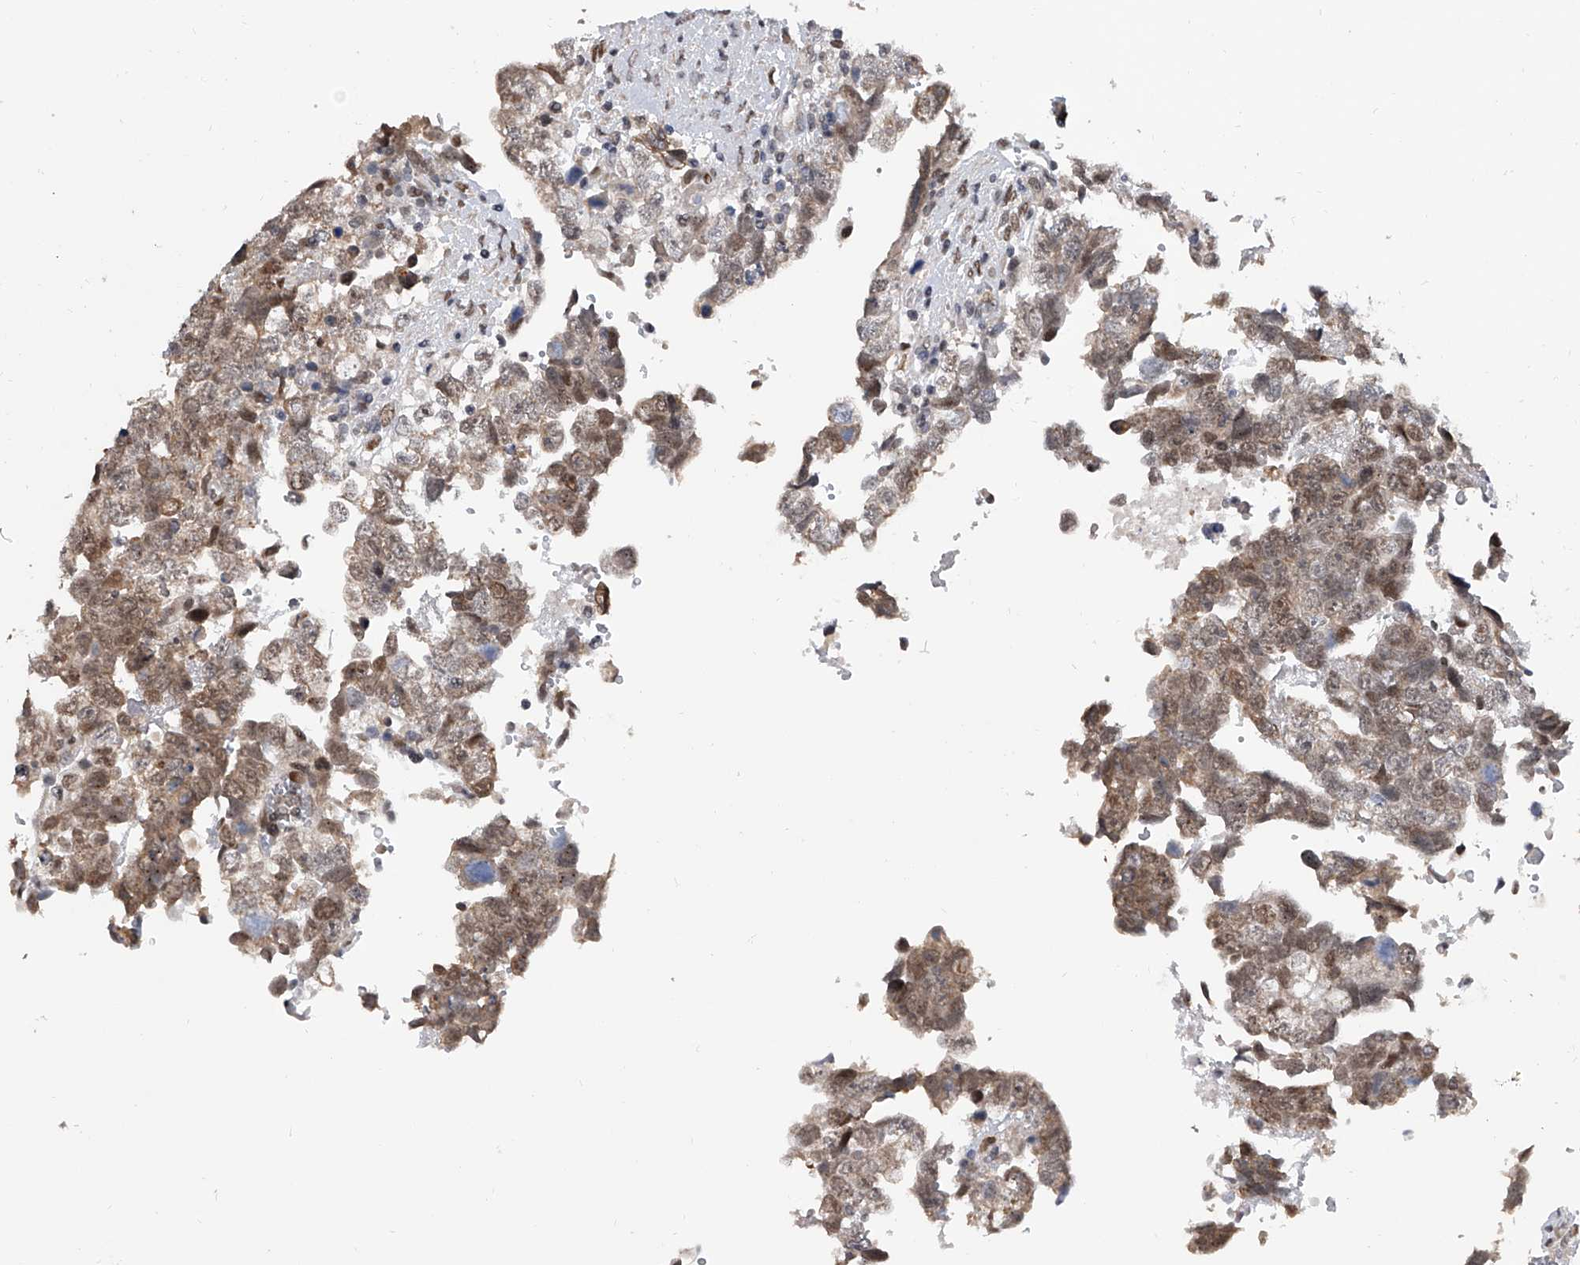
{"staining": {"intensity": "moderate", "quantity": "<25%", "location": "nuclear"}, "tissue": "testis cancer", "cell_type": "Tumor cells", "image_type": "cancer", "snomed": [{"axis": "morphology", "description": "Carcinoma, Embryonal, NOS"}, {"axis": "topography", "description": "Testis"}], "caption": "Testis cancer (embryonal carcinoma) stained with IHC shows moderate nuclear positivity in about <25% of tumor cells. Immunohistochemistry stains the protein in brown and the nuclei are stained blue.", "gene": "BHLHE23", "patient": {"sex": "male", "age": 37}}